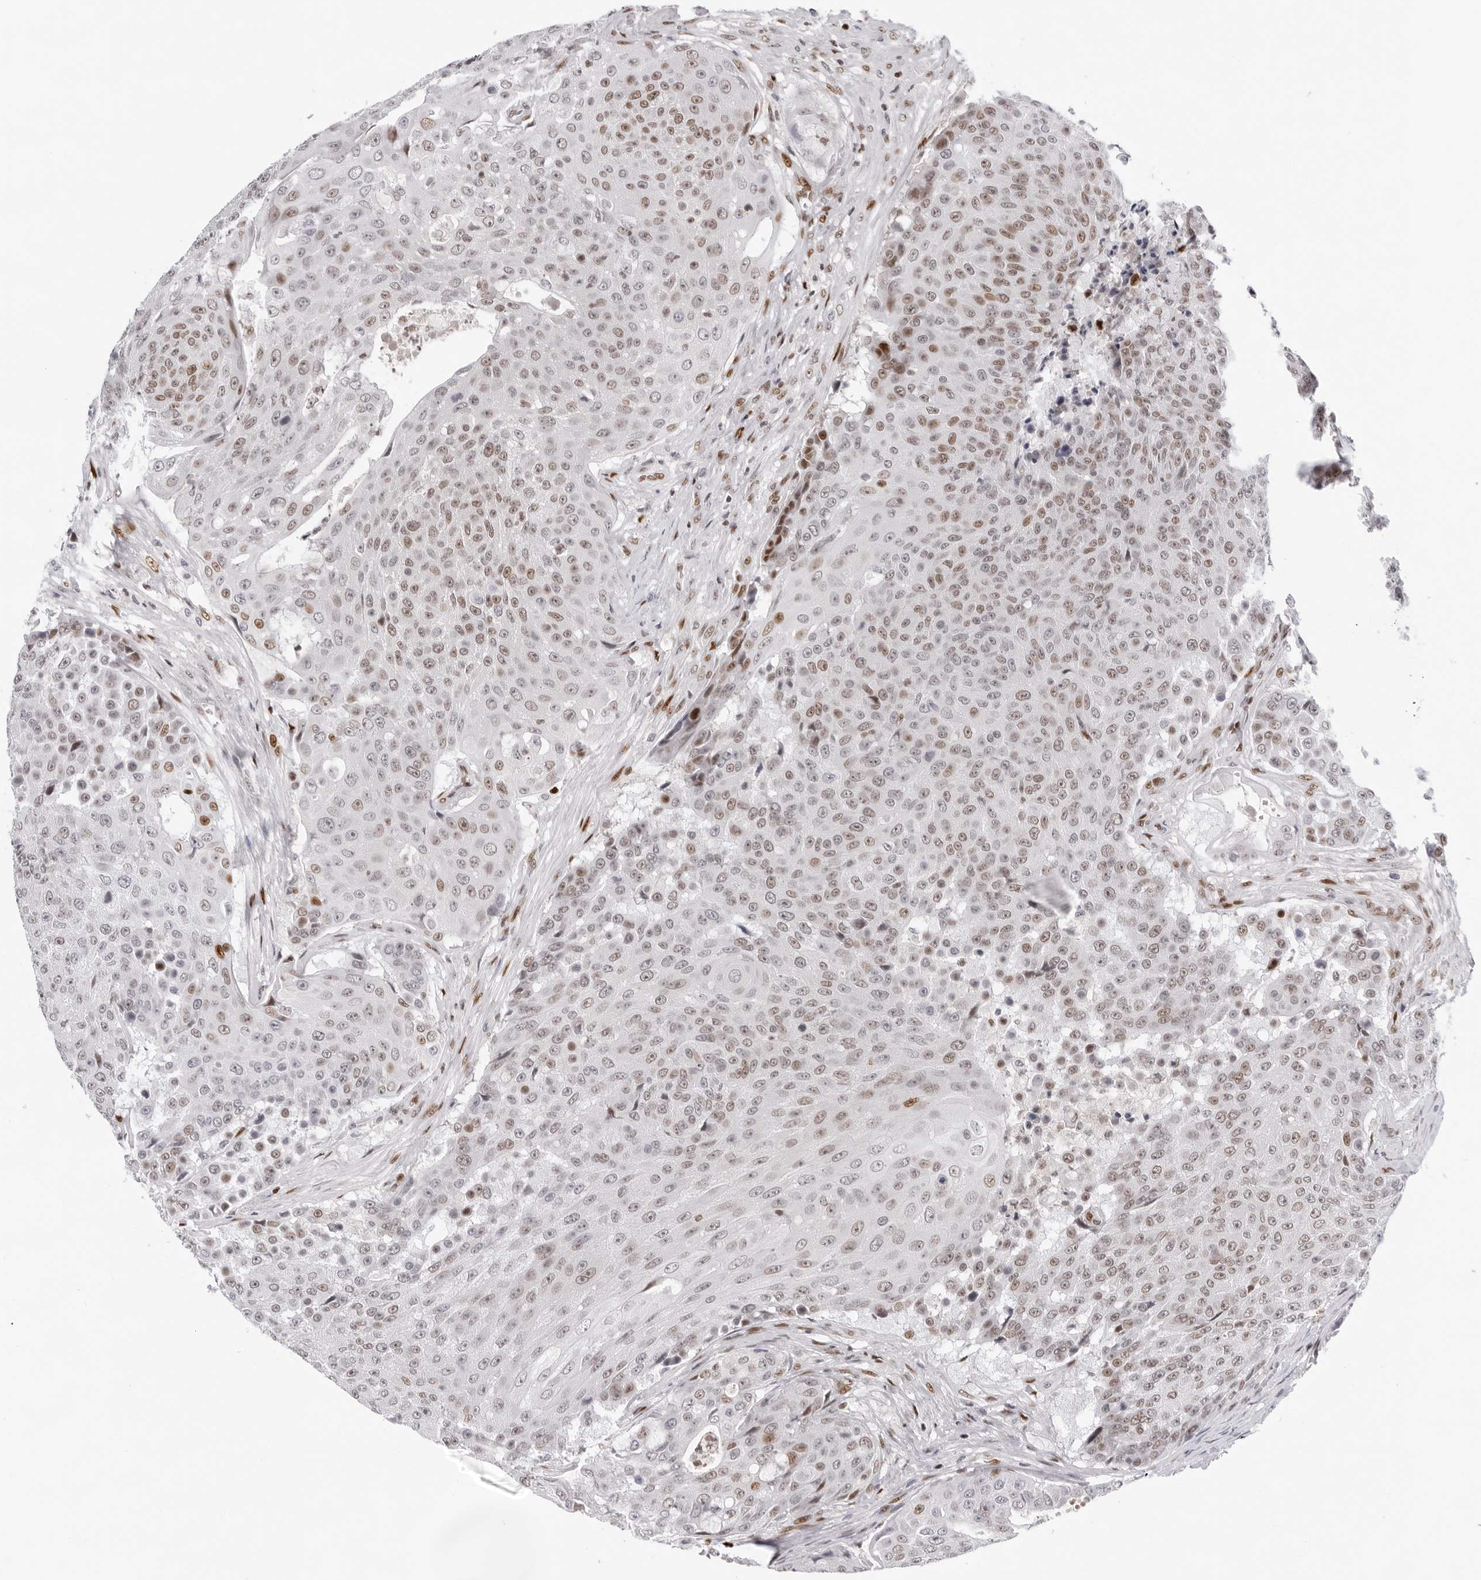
{"staining": {"intensity": "moderate", "quantity": "25%-75%", "location": "nuclear"}, "tissue": "urothelial cancer", "cell_type": "Tumor cells", "image_type": "cancer", "snomed": [{"axis": "morphology", "description": "Urothelial carcinoma, High grade"}, {"axis": "topography", "description": "Urinary bladder"}], "caption": "Immunohistochemistry (IHC) photomicrograph of high-grade urothelial carcinoma stained for a protein (brown), which displays medium levels of moderate nuclear positivity in about 25%-75% of tumor cells.", "gene": "OGG1", "patient": {"sex": "female", "age": 63}}